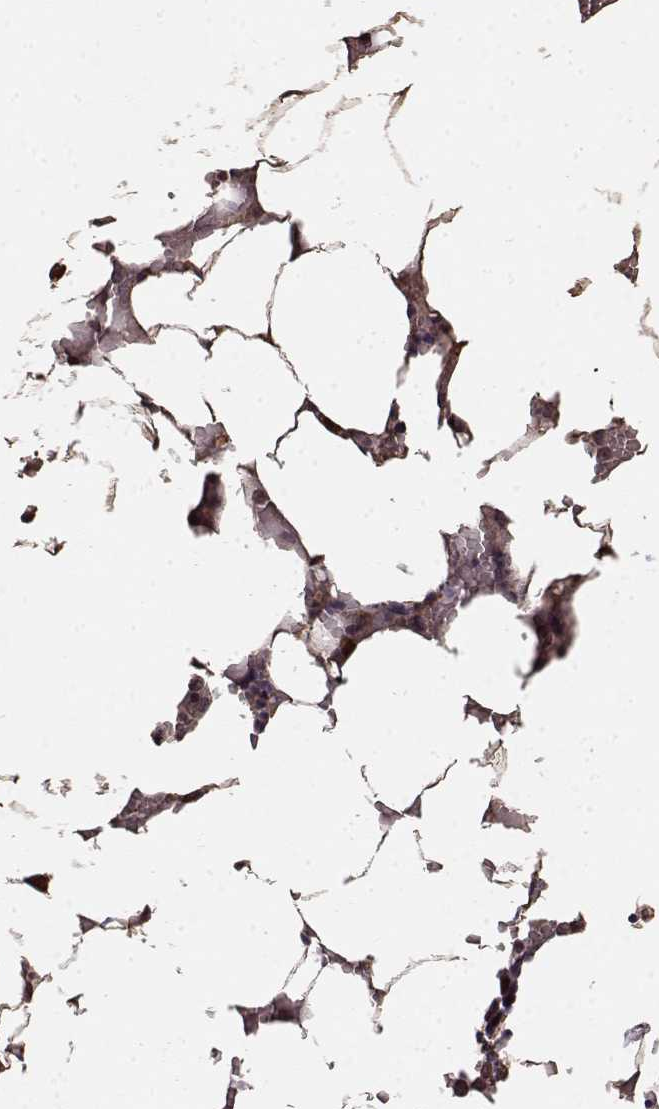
{"staining": {"intensity": "strong", "quantity": "<25%", "location": "cytoplasmic/membranous"}, "tissue": "bone marrow", "cell_type": "Hematopoietic cells", "image_type": "normal", "snomed": [{"axis": "morphology", "description": "Normal tissue, NOS"}, {"axis": "topography", "description": "Bone marrow"}], "caption": "Unremarkable bone marrow was stained to show a protein in brown. There is medium levels of strong cytoplasmic/membranous positivity in approximately <25% of hematopoietic cells. The staining is performed using DAB (3,3'-diaminobenzidine) brown chromogen to label protein expression. The nuclei are counter-stained blue using hematoxylin.", "gene": "USP15", "patient": {"sex": "female", "age": 52}}